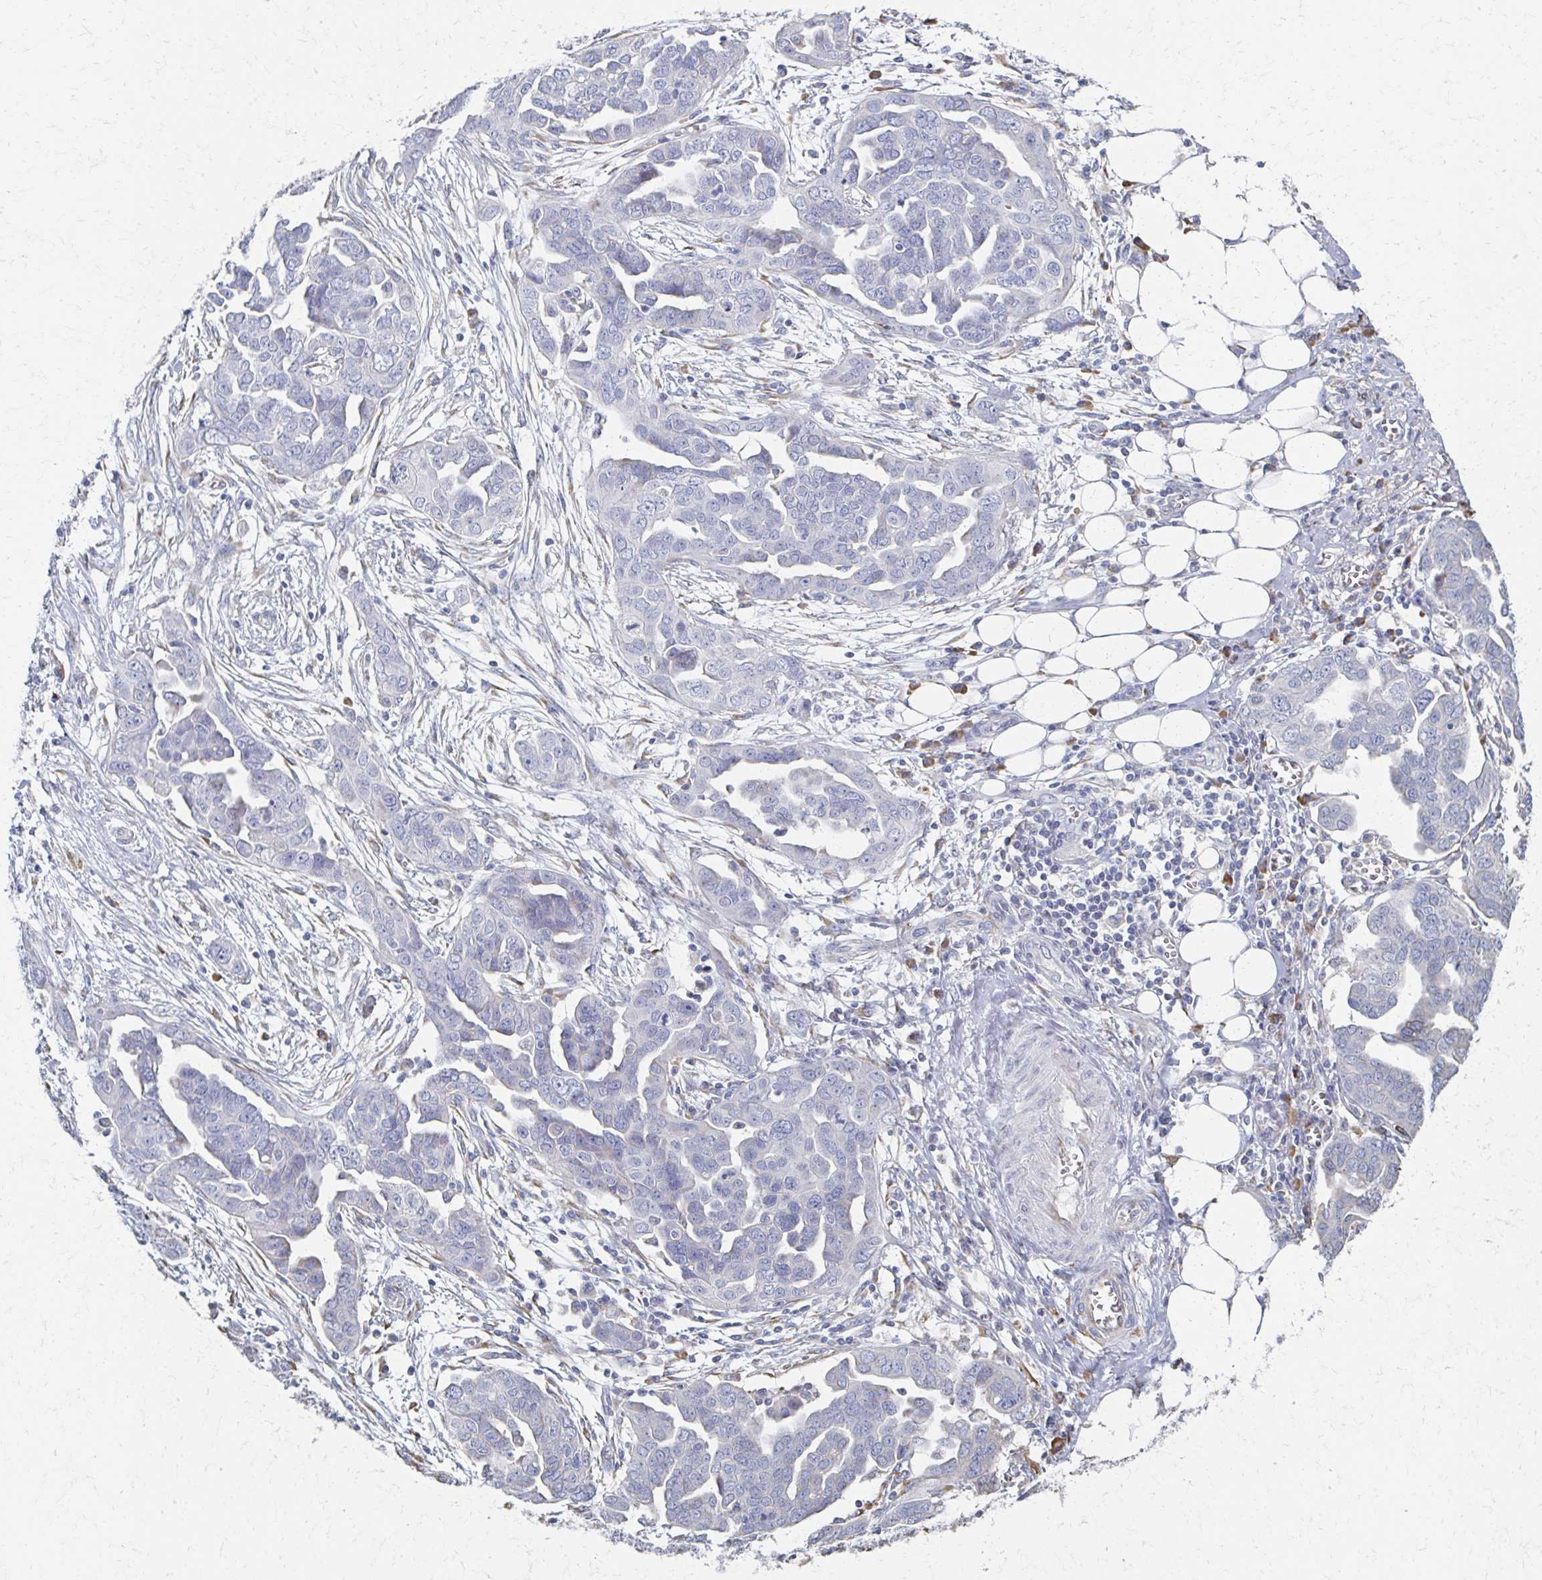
{"staining": {"intensity": "negative", "quantity": "none", "location": "none"}, "tissue": "ovarian cancer", "cell_type": "Tumor cells", "image_type": "cancer", "snomed": [{"axis": "morphology", "description": "Cystadenocarcinoma, serous, NOS"}, {"axis": "topography", "description": "Ovary"}], "caption": "Serous cystadenocarcinoma (ovarian) stained for a protein using IHC displays no positivity tumor cells.", "gene": "ATP1A3", "patient": {"sex": "female", "age": 59}}